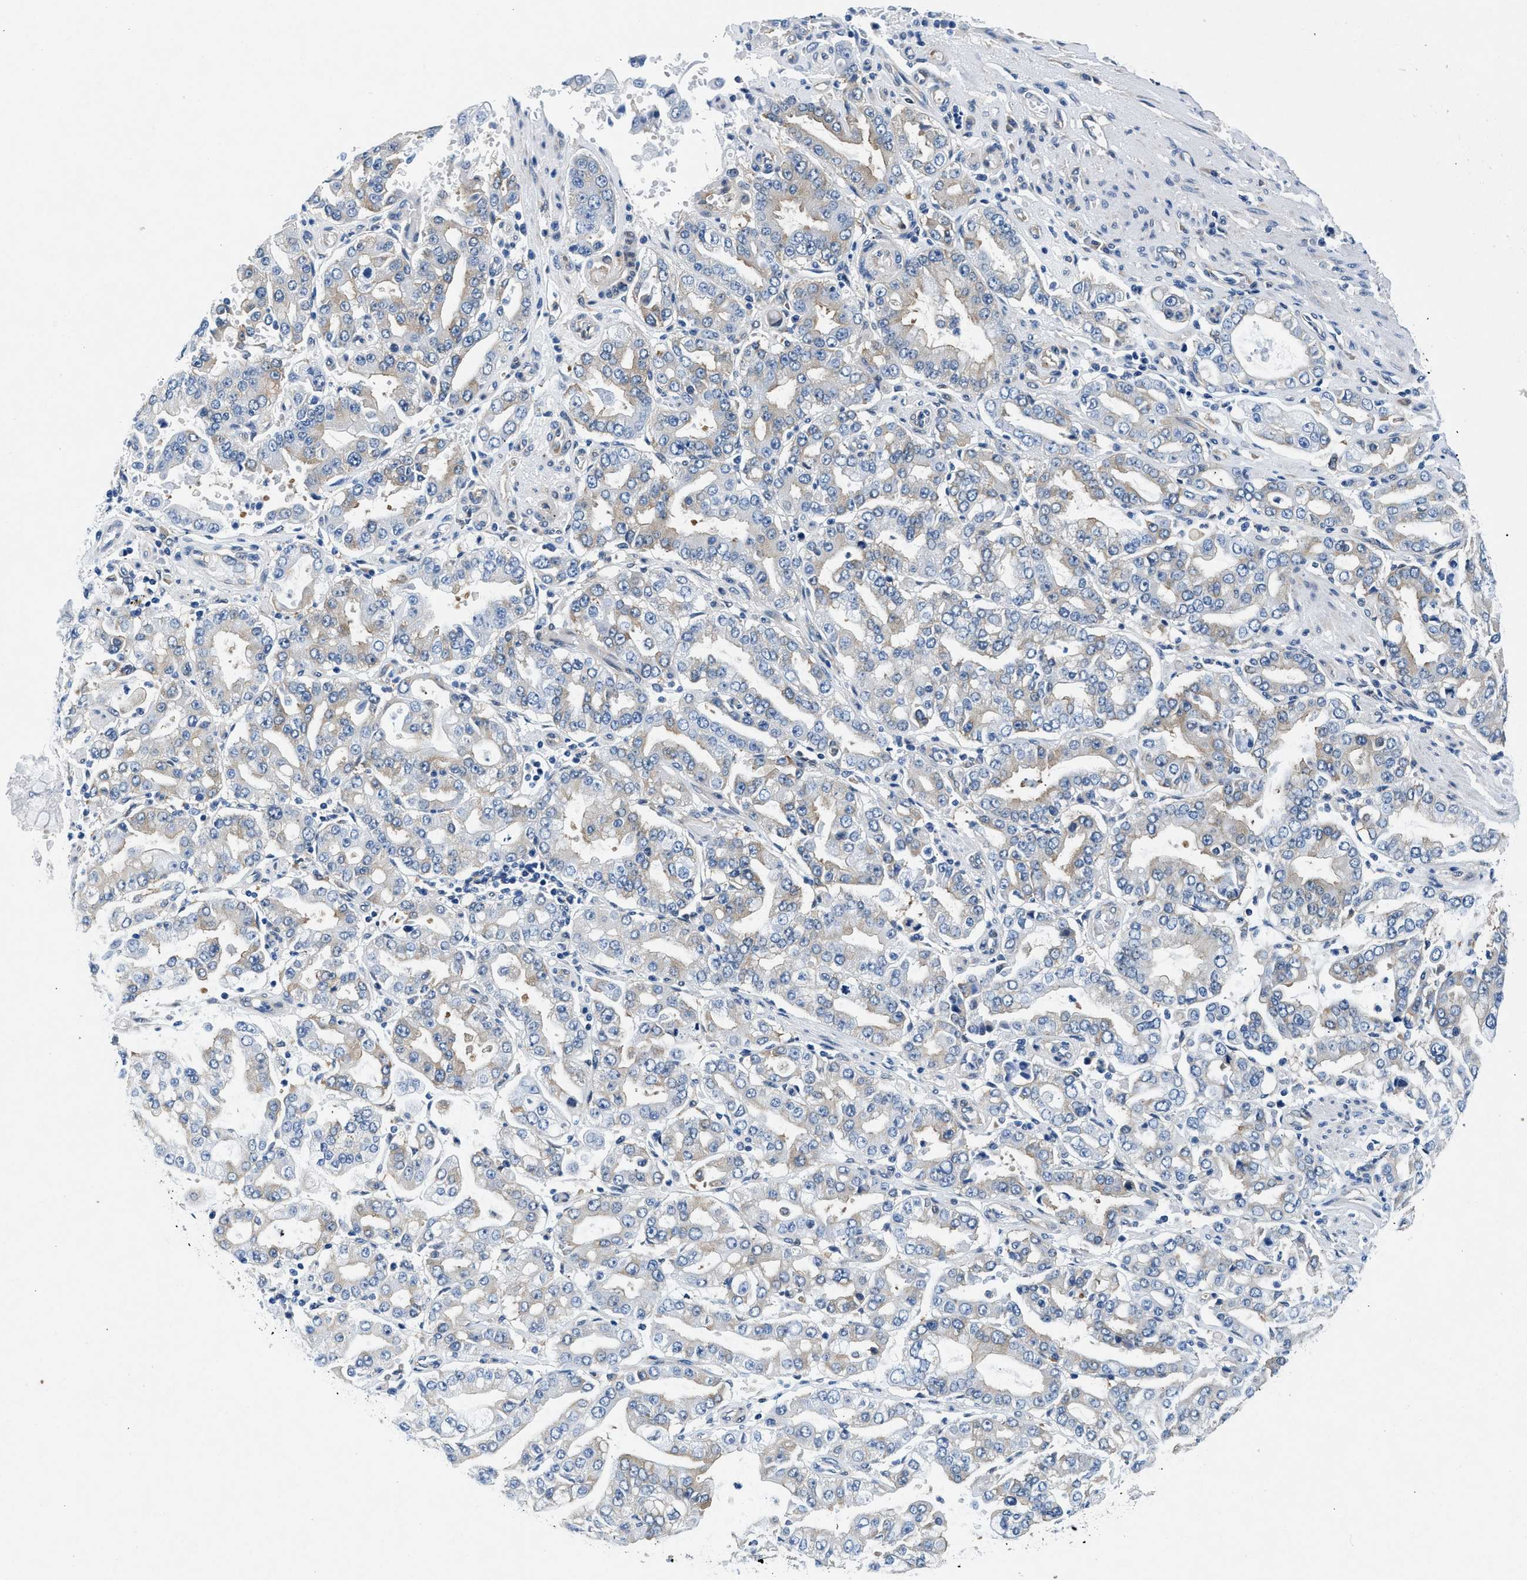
{"staining": {"intensity": "weak", "quantity": "<25%", "location": "cytoplasmic/membranous"}, "tissue": "stomach cancer", "cell_type": "Tumor cells", "image_type": "cancer", "snomed": [{"axis": "morphology", "description": "Adenocarcinoma, NOS"}, {"axis": "topography", "description": "Stomach"}], "caption": "Tumor cells are negative for brown protein staining in stomach adenocarcinoma. Brightfield microscopy of IHC stained with DAB (brown) and hematoxylin (blue), captured at high magnification.", "gene": "COPS2", "patient": {"sex": "male", "age": 76}}